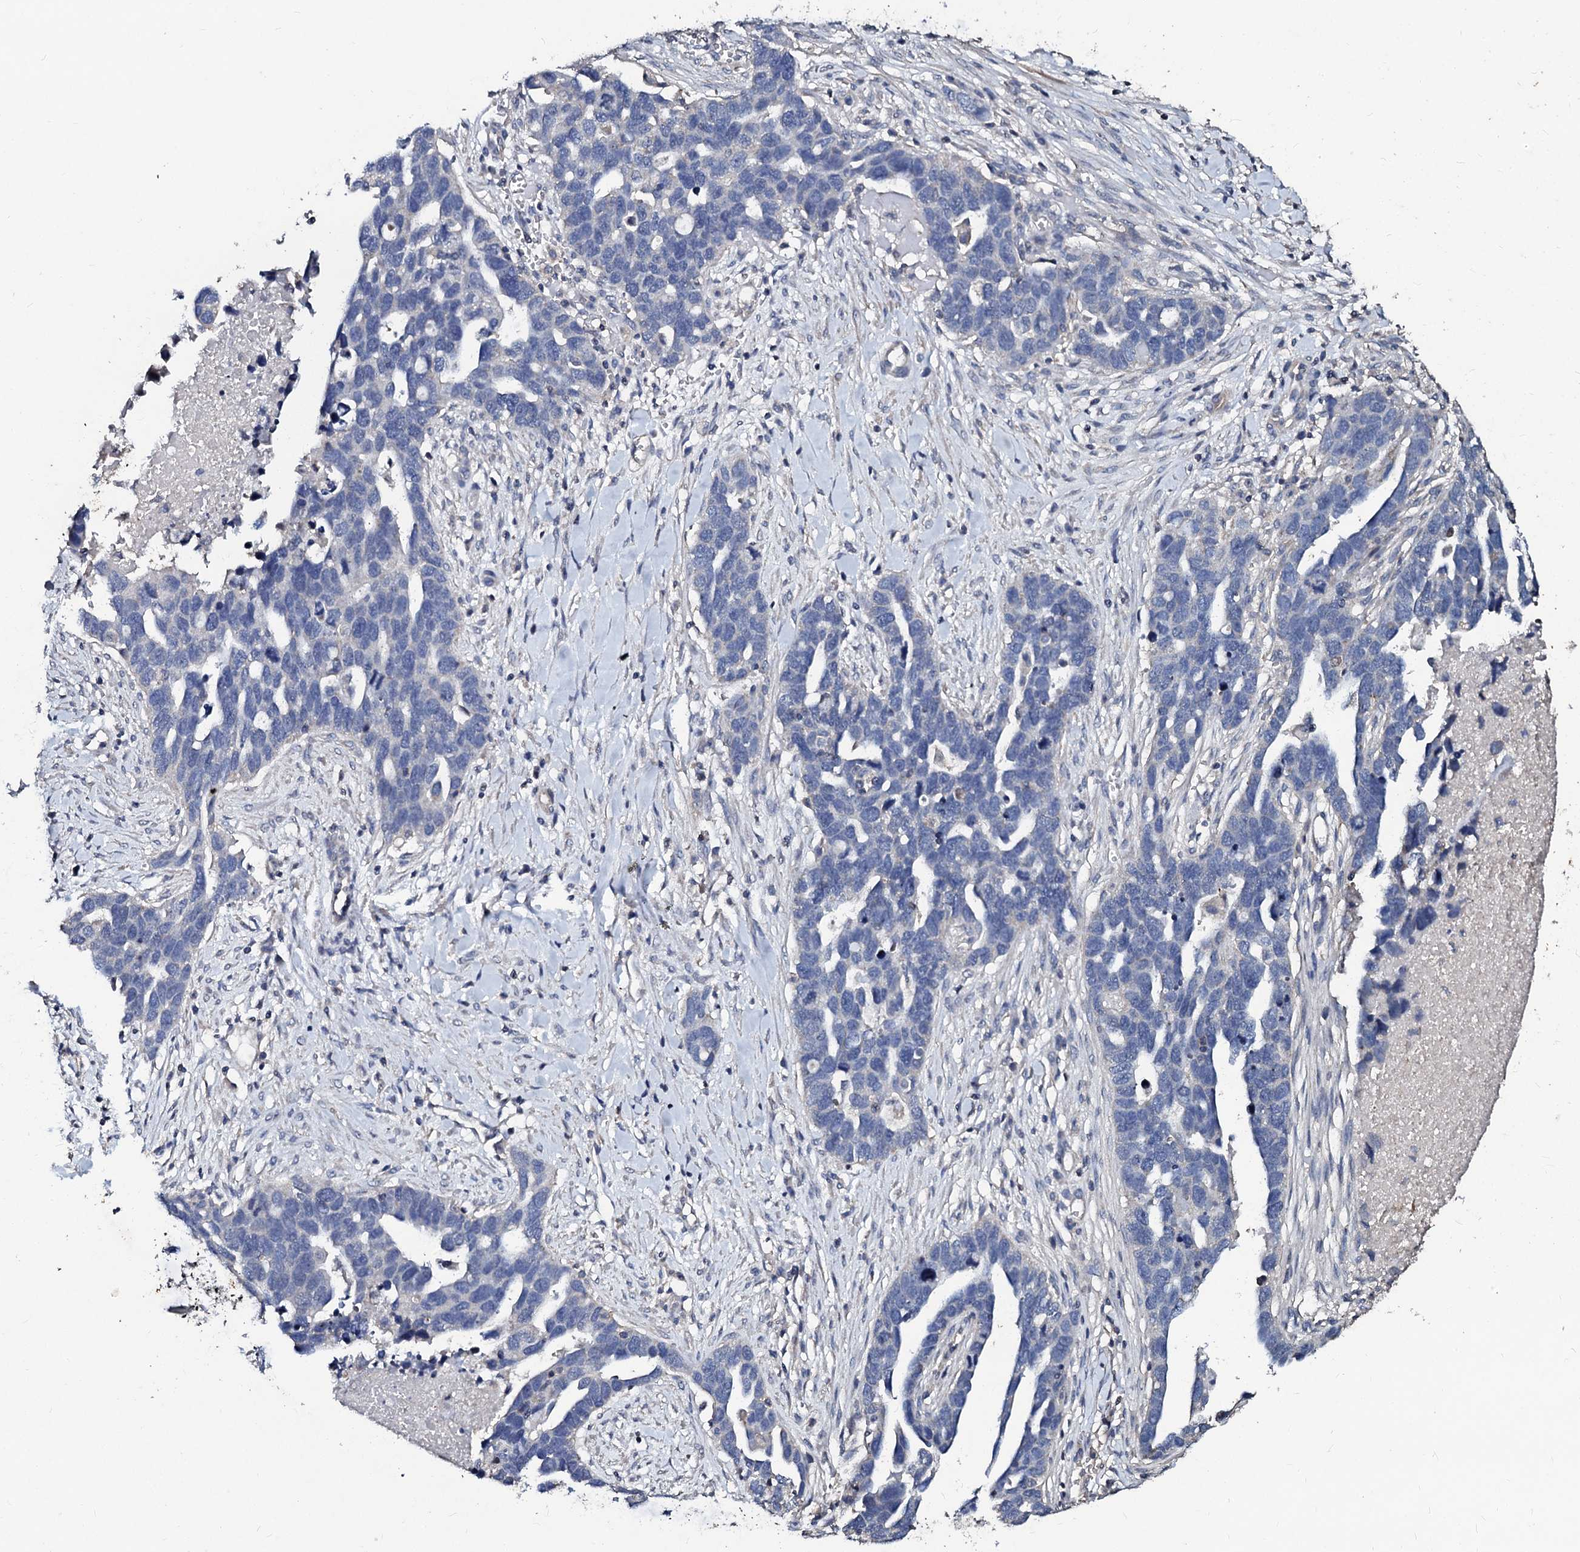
{"staining": {"intensity": "negative", "quantity": "none", "location": "none"}, "tissue": "ovarian cancer", "cell_type": "Tumor cells", "image_type": "cancer", "snomed": [{"axis": "morphology", "description": "Cystadenocarcinoma, serous, NOS"}, {"axis": "topography", "description": "Ovary"}], "caption": "Tumor cells show no significant positivity in ovarian cancer (serous cystadenocarcinoma).", "gene": "SLC37A4", "patient": {"sex": "female", "age": 54}}